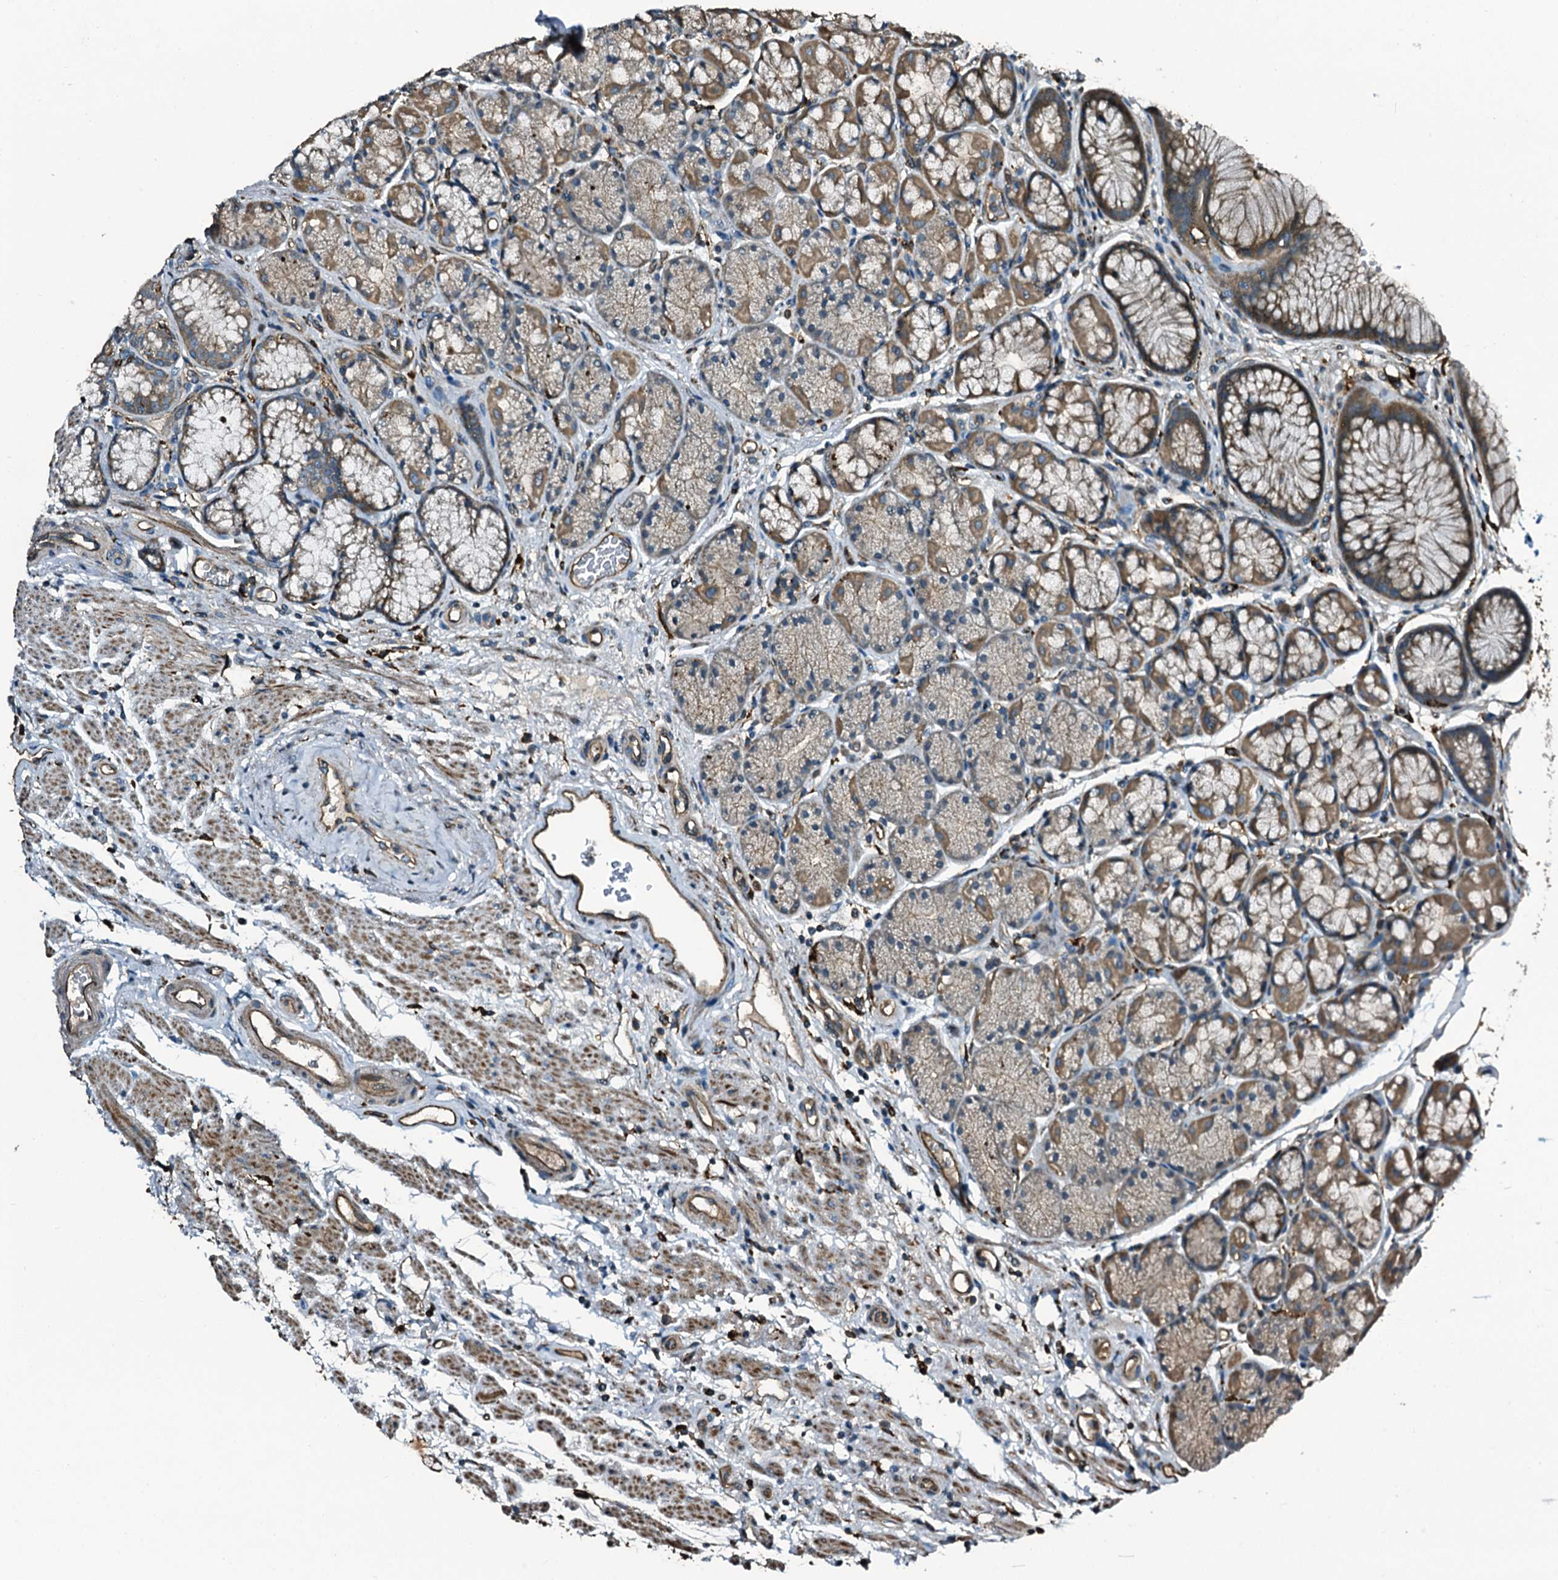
{"staining": {"intensity": "moderate", "quantity": ">75%", "location": "cytoplasmic/membranous"}, "tissue": "stomach", "cell_type": "Glandular cells", "image_type": "normal", "snomed": [{"axis": "morphology", "description": "Normal tissue, NOS"}, {"axis": "topography", "description": "Stomach"}], "caption": "Immunohistochemical staining of unremarkable stomach reveals >75% levels of moderate cytoplasmic/membranous protein positivity in approximately >75% of glandular cells.", "gene": "TPGS2", "patient": {"sex": "male", "age": 63}}